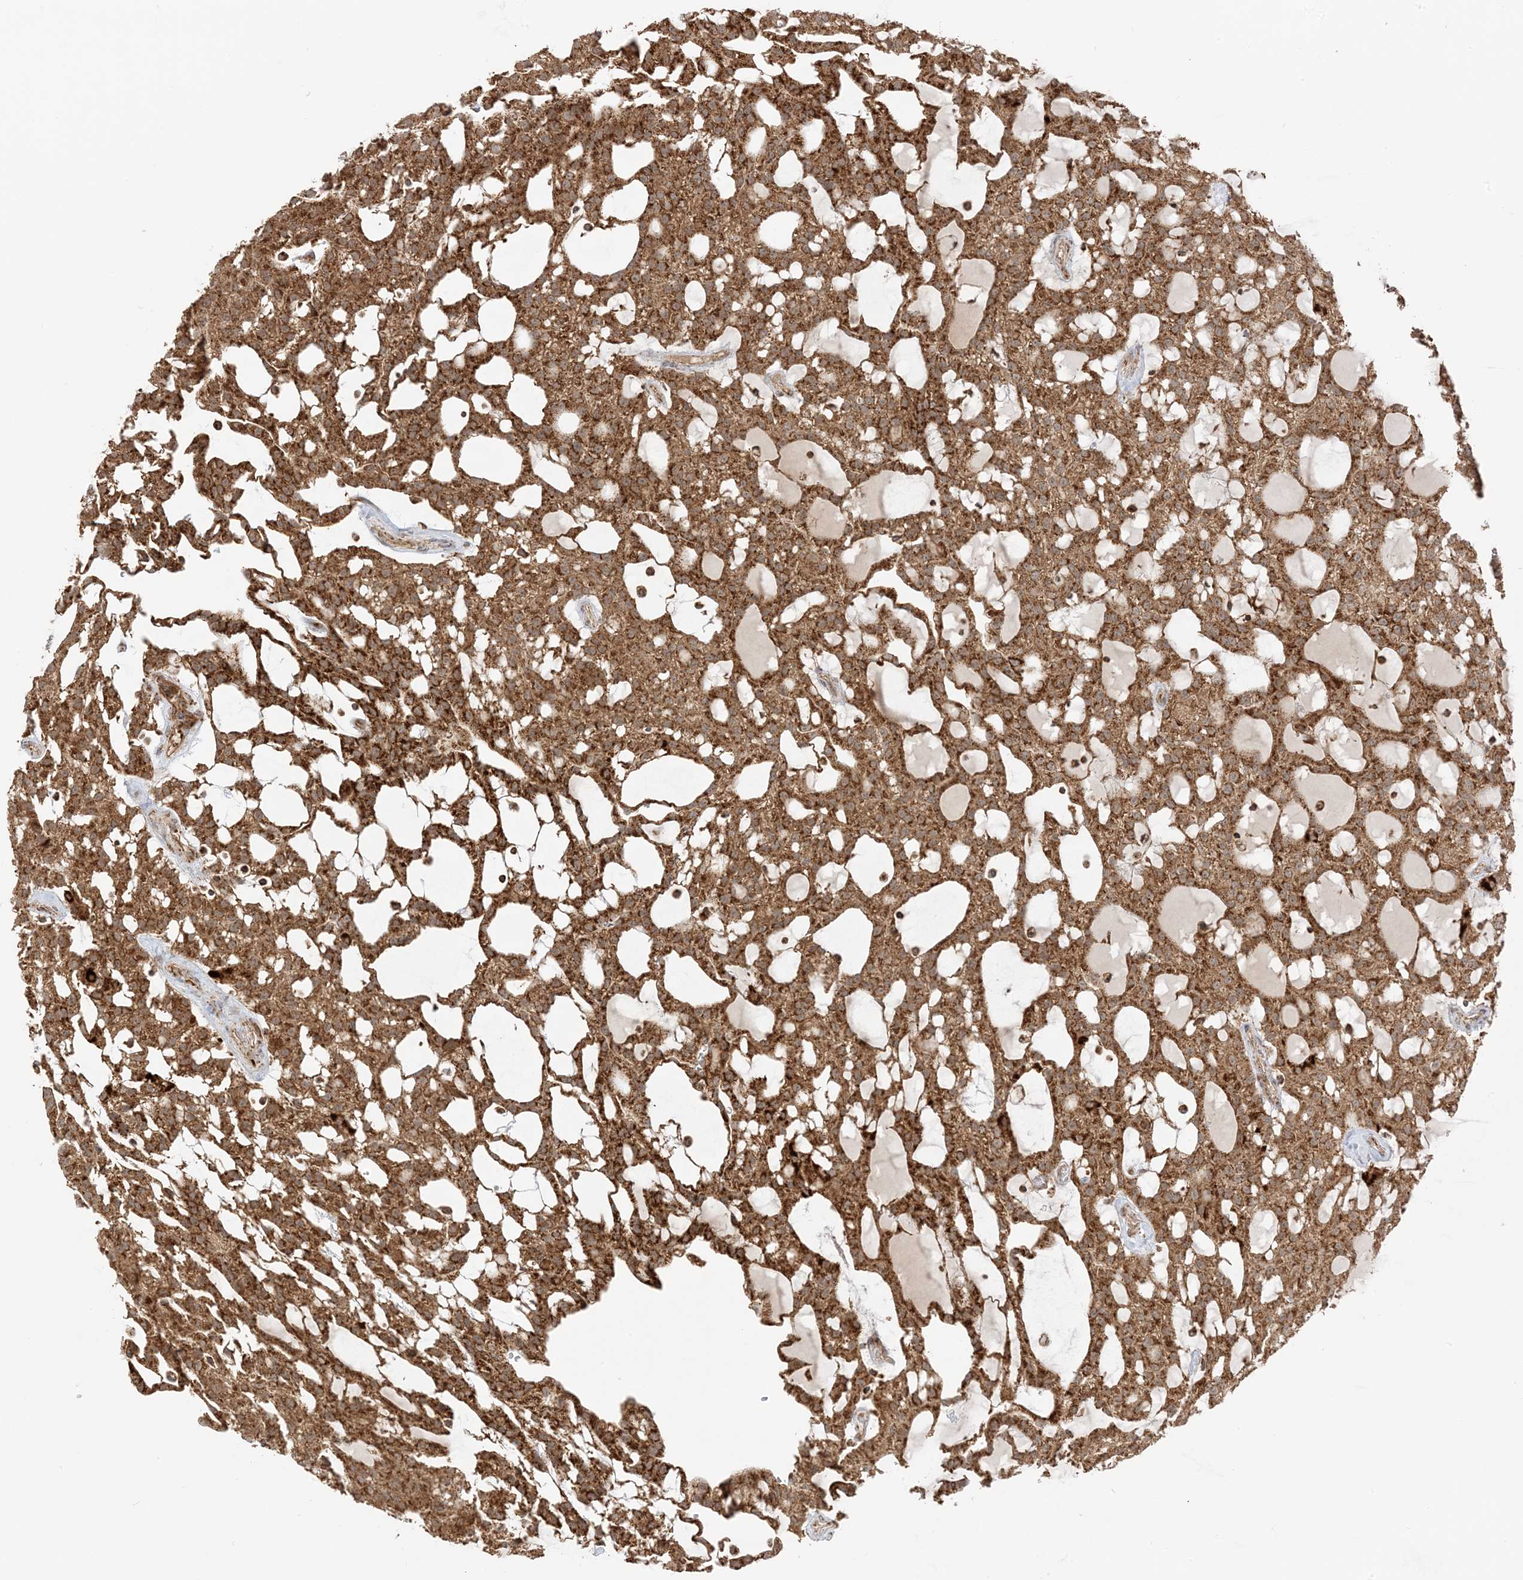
{"staining": {"intensity": "strong", "quantity": ">75%", "location": "cytoplasmic/membranous"}, "tissue": "renal cancer", "cell_type": "Tumor cells", "image_type": "cancer", "snomed": [{"axis": "morphology", "description": "Adenocarcinoma, NOS"}, {"axis": "topography", "description": "Kidney"}], "caption": "A brown stain highlights strong cytoplasmic/membranous expression of a protein in renal cancer tumor cells.", "gene": "N4BP3", "patient": {"sex": "male", "age": 63}}